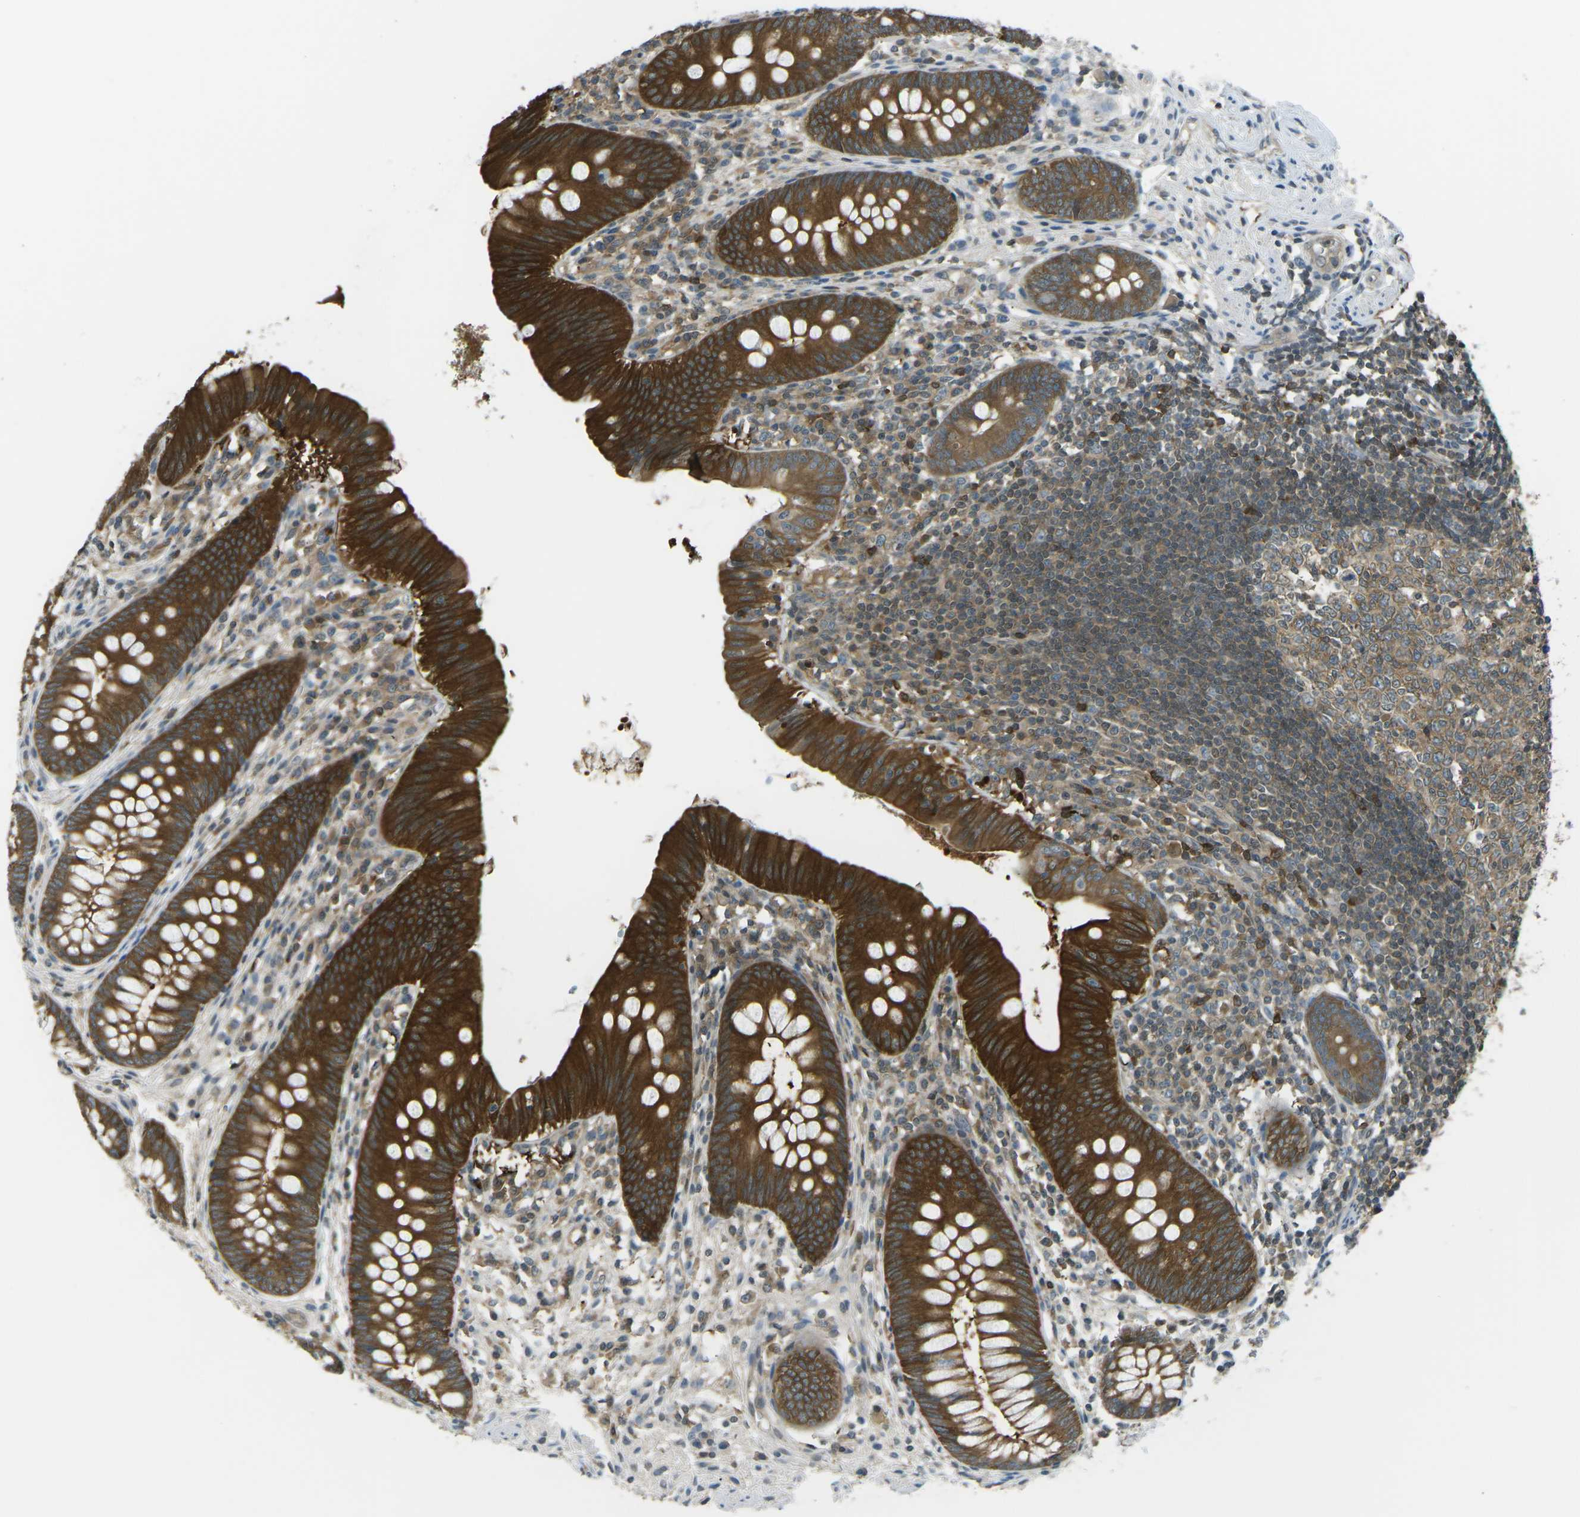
{"staining": {"intensity": "strong", "quantity": "25%-75%", "location": "cytoplasmic/membranous"}, "tissue": "appendix", "cell_type": "Glandular cells", "image_type": "normal", "snomed": [{"axis": "morphology", "description": "Normal tissue, NOS"}, {"axis": "topography", "description": "Appendix"}], "caption": "Immunohistochemistry (IHC) photomicrograph of unremarkable human appendix stained for a protein (brown), which demonstrates high levels of strong cytoplasmic/membranous positivity in about 25%-75% of glandular cells.", "gene": "PIEZO2", "patient": {"sex": "male", "age": 56}}